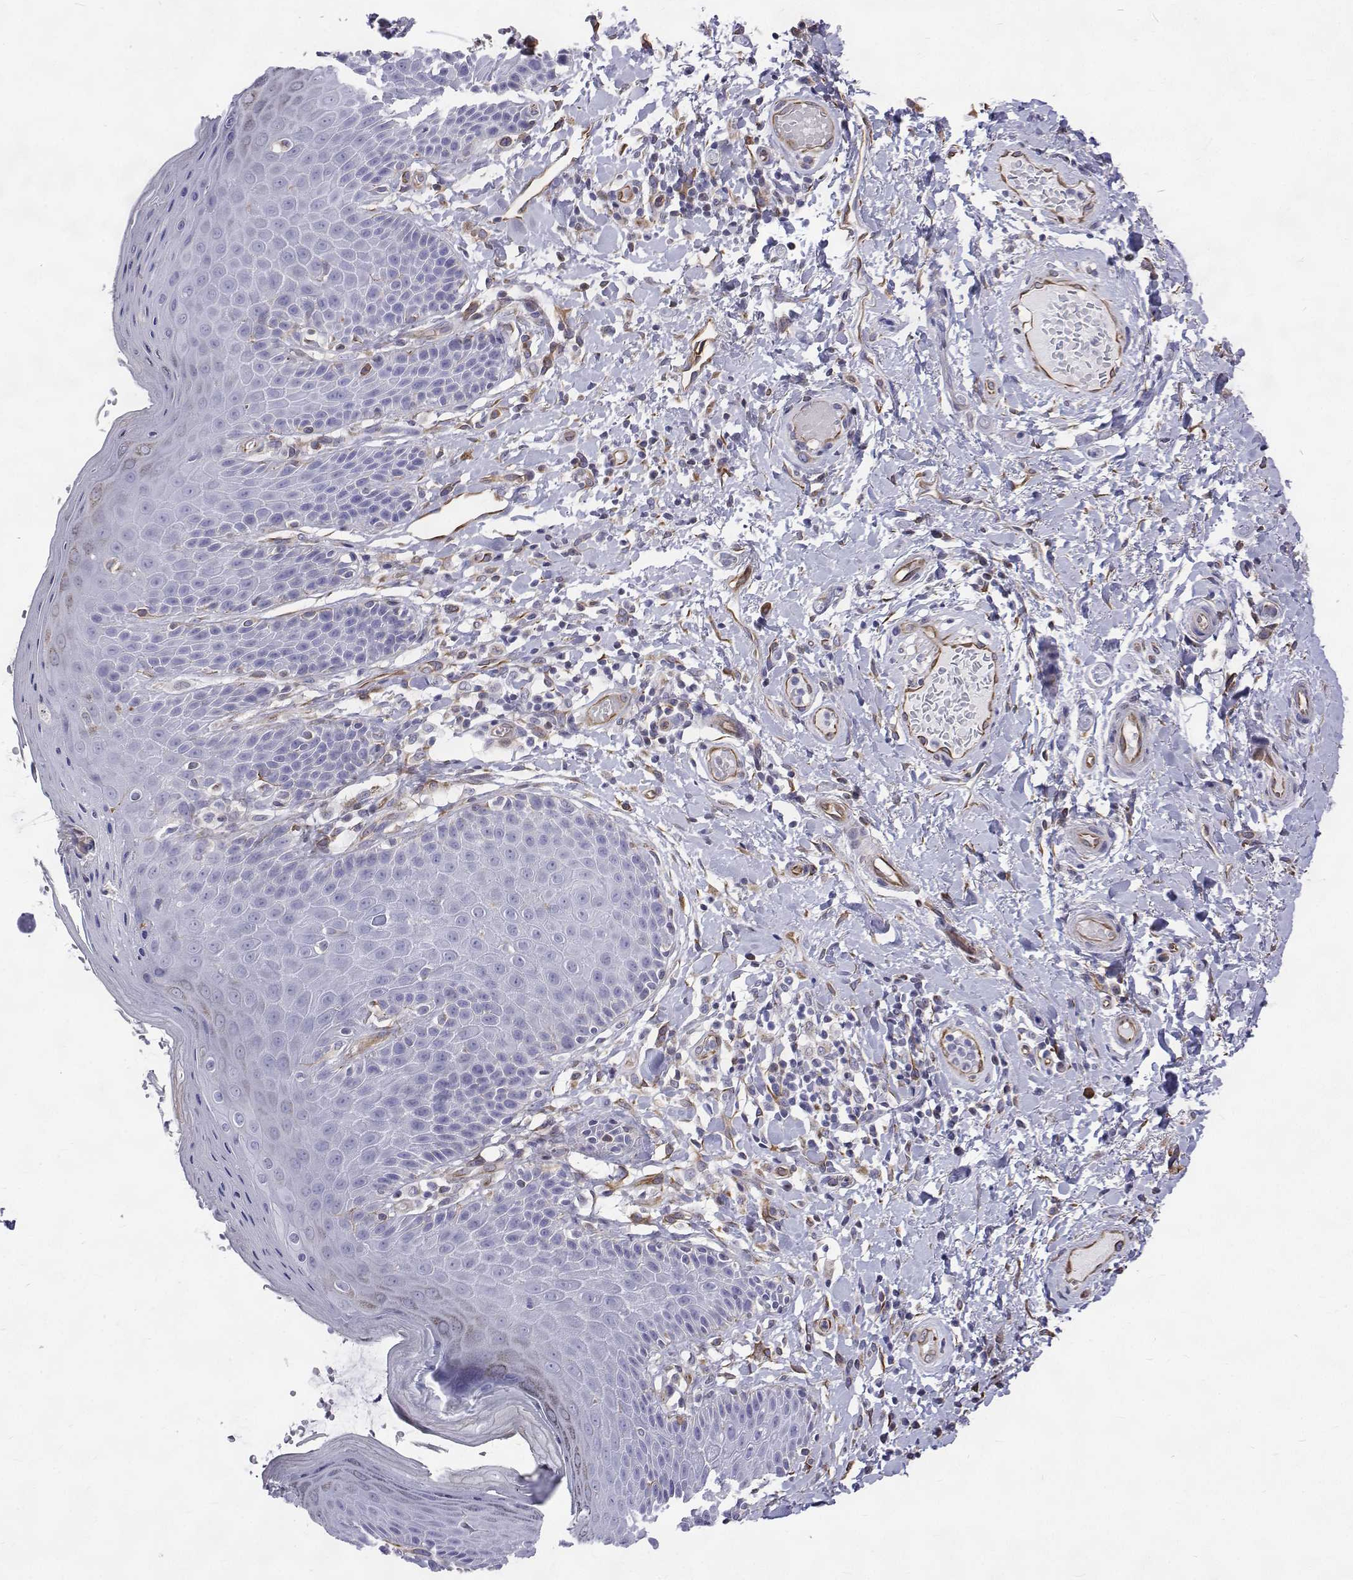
{"staining": {"intensity": "negative", "quantity": "none", "location": "none"}, "tissue": "skin", "cell_type": "Epidermal cells", "image_type": "normal", "snomed": [{"axis": "morphology", "description": "Normal tissue, NOS"}, {"axis": "topography", "description": "Anal"}, {"axis": "topography", "description": "Peripheral nerve tissue"}], "caption": "Skin stained for a protein using immunohistochemistry exhibits no expression epidermal cells.", "gene": "OPRPN", "patient": {"sex": "male", "age": 51}}